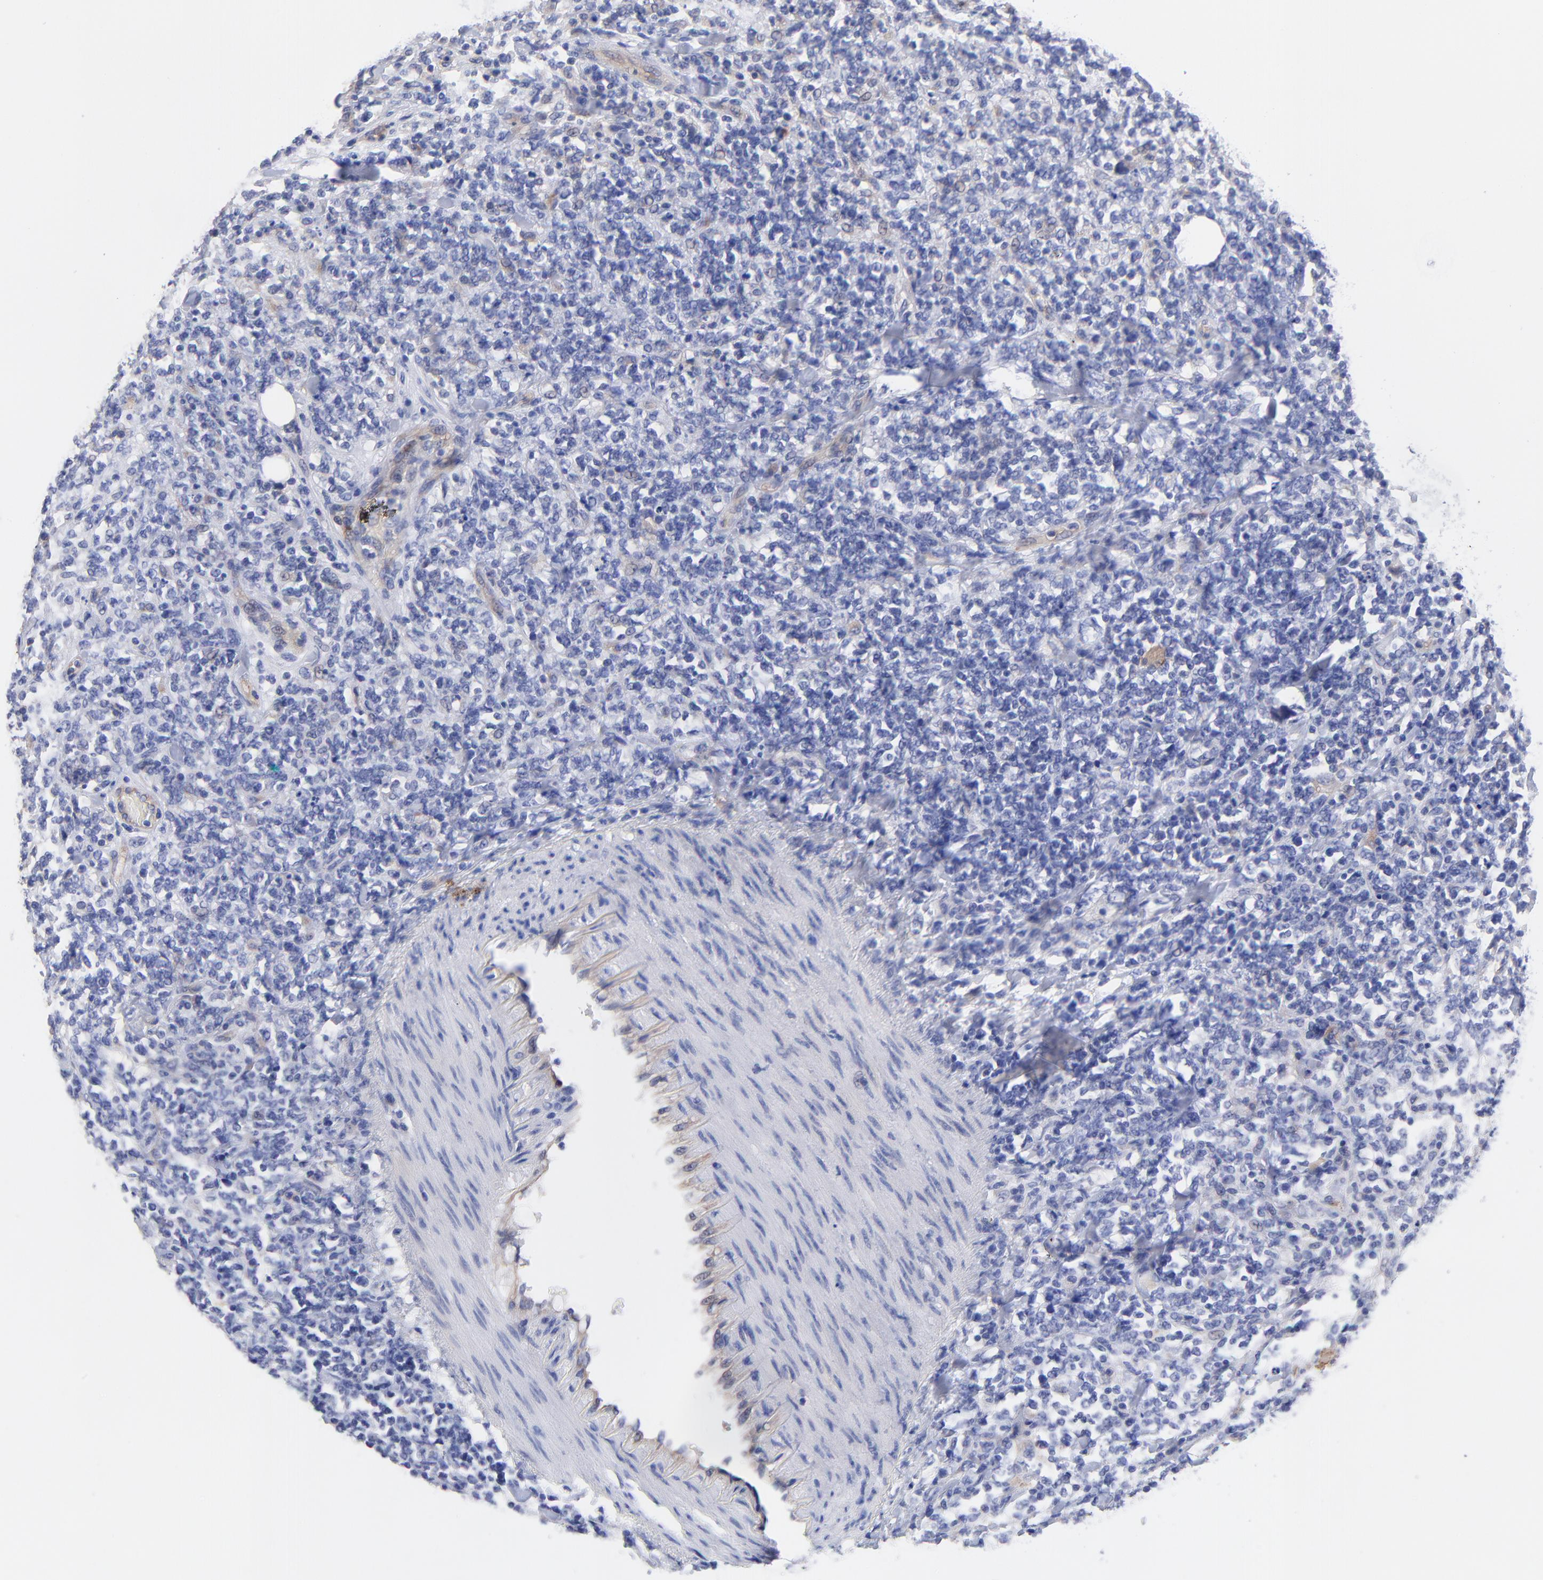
{"staining": {"intensity": "negative", "quantity": "none", "location": "none"}, "tissue": "lymphoma", "cell_type": "Tumor cells", "image_type": "cancer", "snomed": [{"axis": "morphology", "description": "Malignant lymphoma, non-Hodgkin's type, High grade"}, {"axis": "topography", "description": "Soft tissue"}], "caption": "High-grade malignant lymphoma, non-Hodgkin's type was stained to show a protein in brown. There is no significant positivity in tumor cells. Brightfield microscopy of immunohistochemistry stained with DAB (3,3'-diaminobenzidine) (brown) and hematoxylin (blue), captured at high magnification.", "gene": "SLC44A2", "patient": {"sex": "male", "age": 18}}